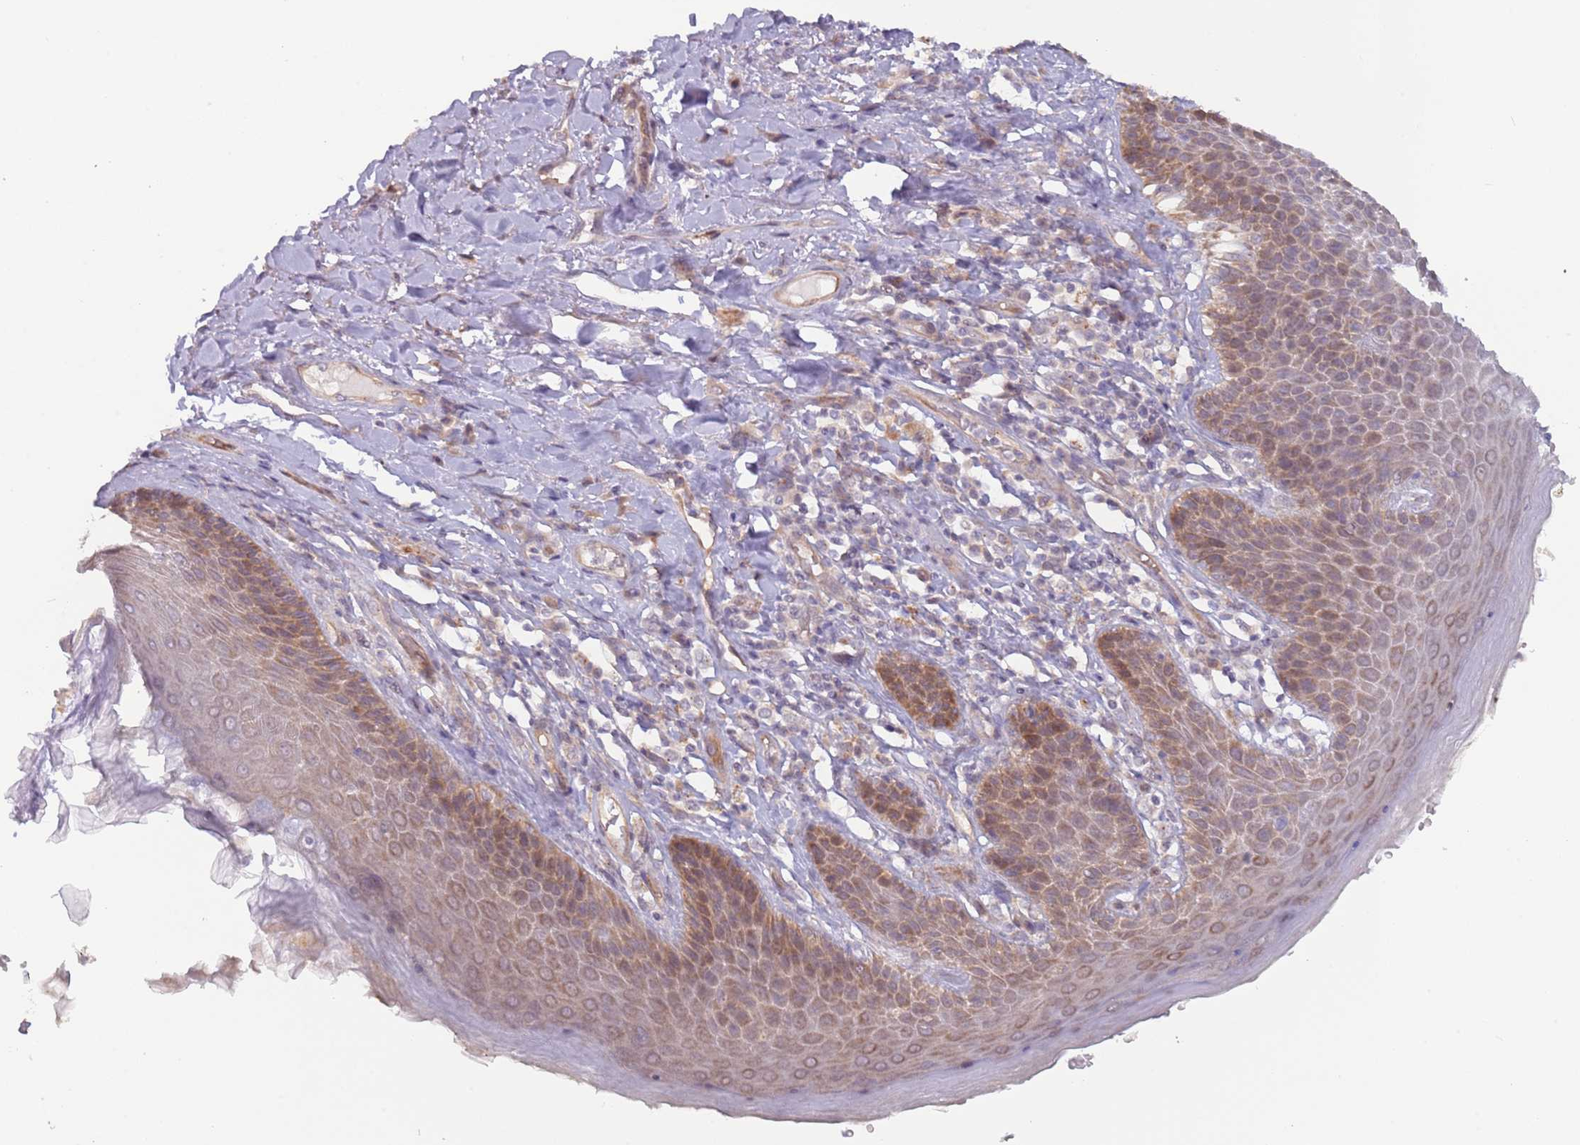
{"staining": {"intensity": "moderate", "quantity": "25%-75%", "location": "cytoplasmic/membranous"}, "tissue": "skin", "cell_type": "Epidermal cells", "image_type": "normal", "snomed": [{"axis": "morphology", "description": "Normal tissue, NOS"}, {"axis": "topography", "description": "Anal"}], "caption": "A high-resolution micrograph shows immunohistochemistry staining of normal skin, which displays moderate cytoplasmic/membranous positivity in about 25%-75% of epidermal cells. The protein of interest is shown in brown color, while the nuclei are stained blue.", "gene": "LDHD", "patient": {"sex": "female", "age": 89}}